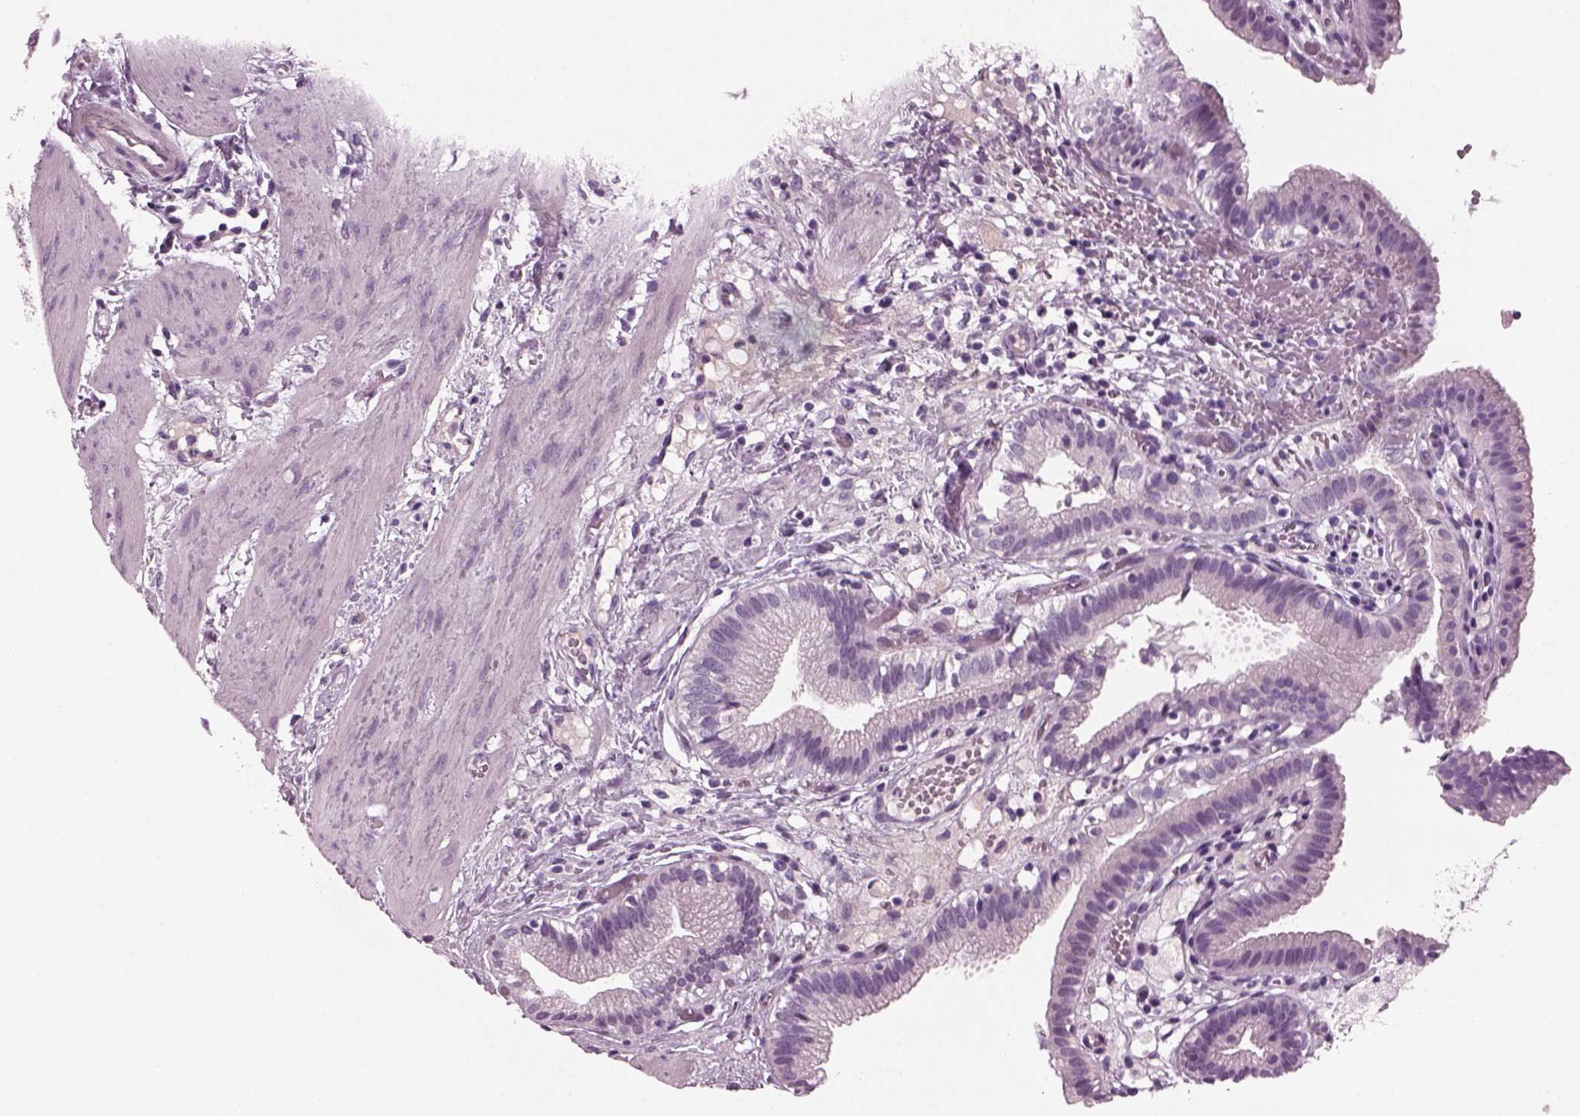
{"staining": {"intensity": "negative", "quantity": "none", "location": "none"}, "tissue": "gallbladder", "cell_type": "Glandular cells", "image_type": "normal", "snomed": [{"axis": "morphology", "description": "Normal tissue, NOS"}, {"axis": "topography", "description": "Gallbladder"}], "caption": "Immunohistochemical staining of normal gallbladder reveals no significant staining in glandular cells.", "gene": "DPYSL5", "patient": {"sex": "female", "age": 24}}